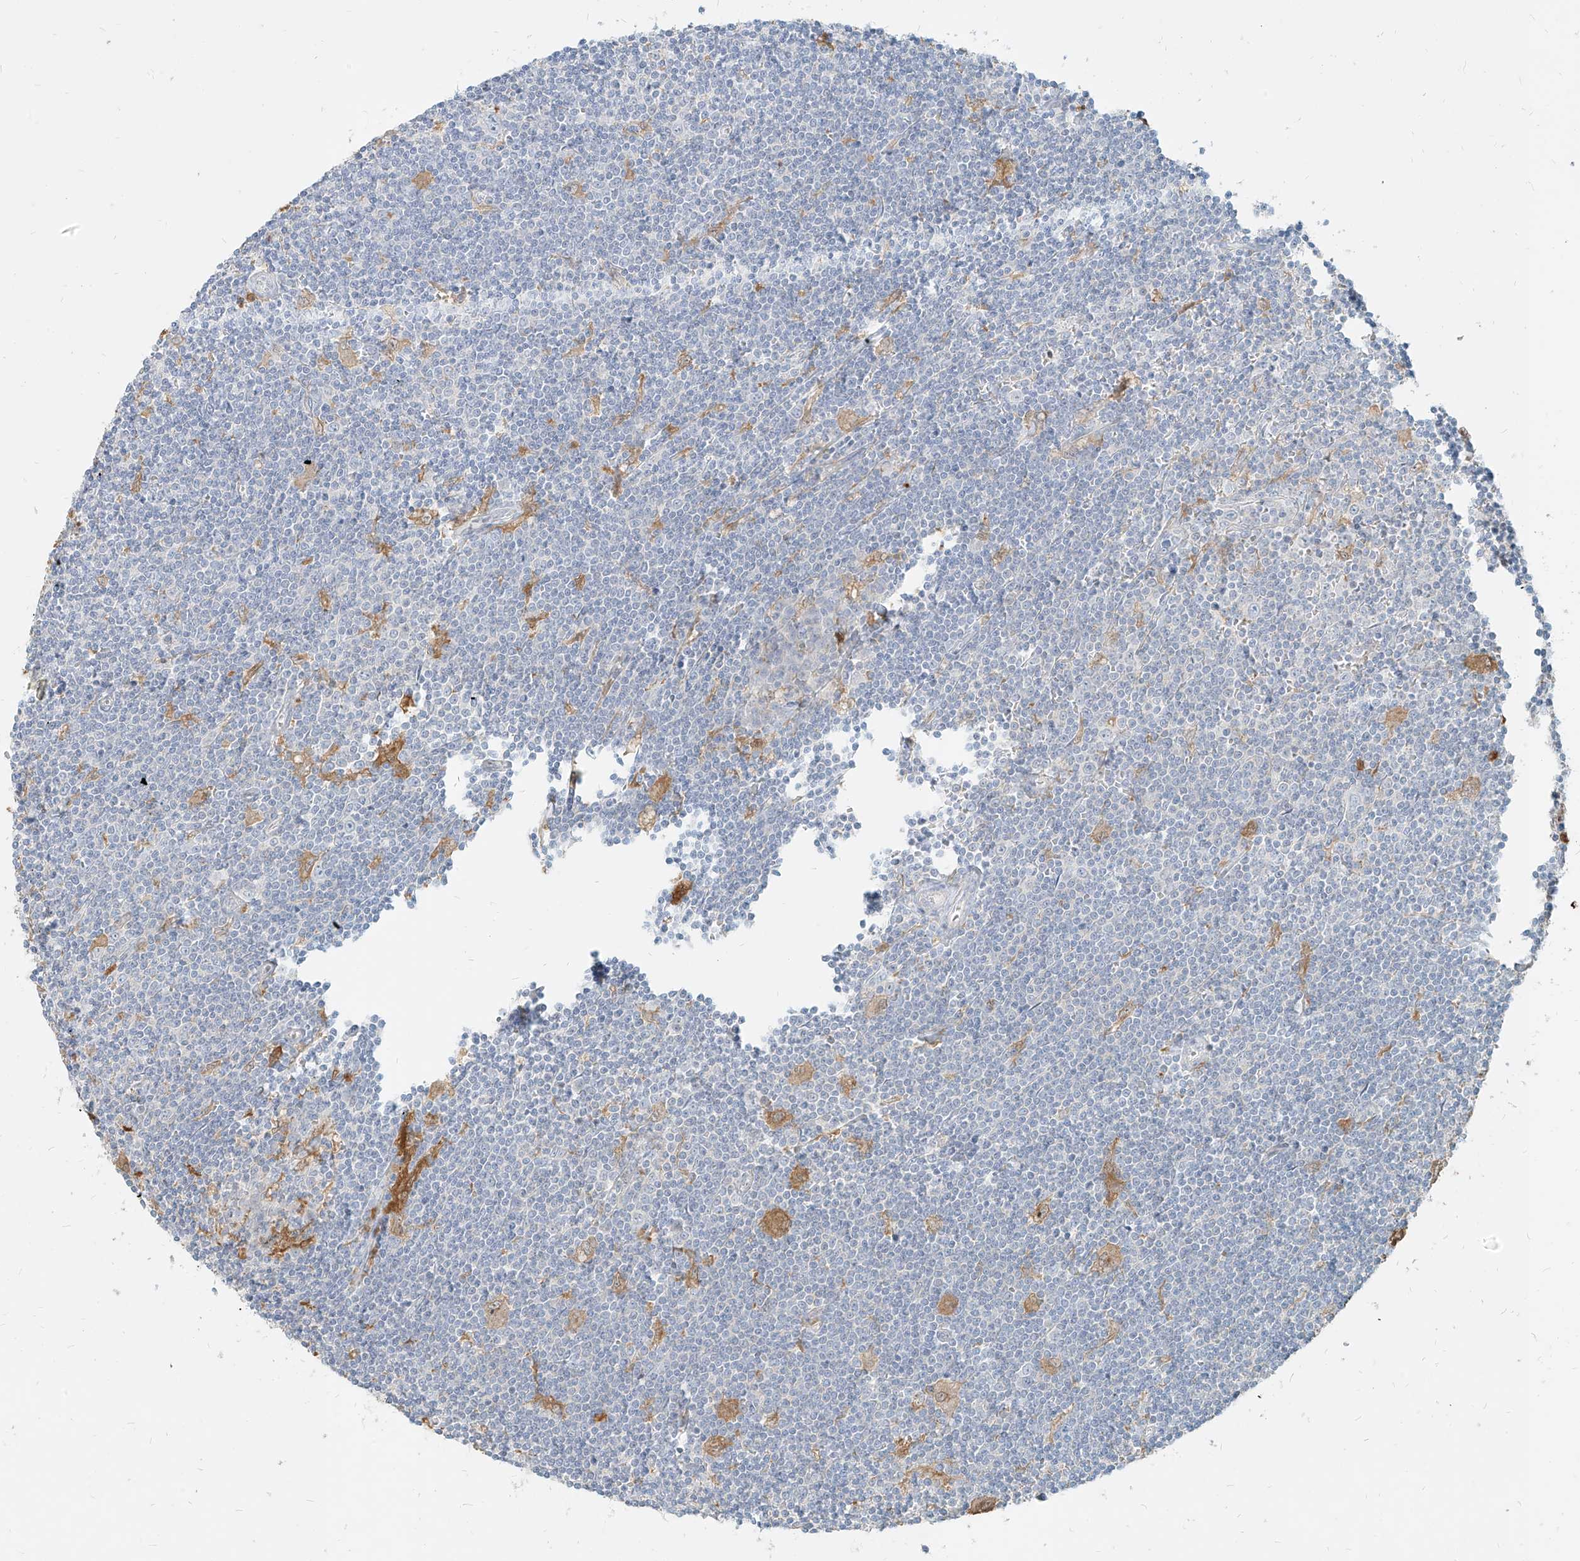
{"staining": {"intensity": "negative", "quantity": "none", "location": "none"}, "tissue": "lymphoma", "cell_type": "Tumor cells", "image_type": "cancer", "snomed": [{"axis": "morphology", "description": "Malignant lymphoma, non-Hodgkin's type, Low grade"}, {"axis": "topography", "description": "Spleen"}], "caption": "Immunohistochemical staining of lymphoma displays no significant staining in tumor cells.", "gene": "PGD", "patient": {"sex": "male", "age": 76}}